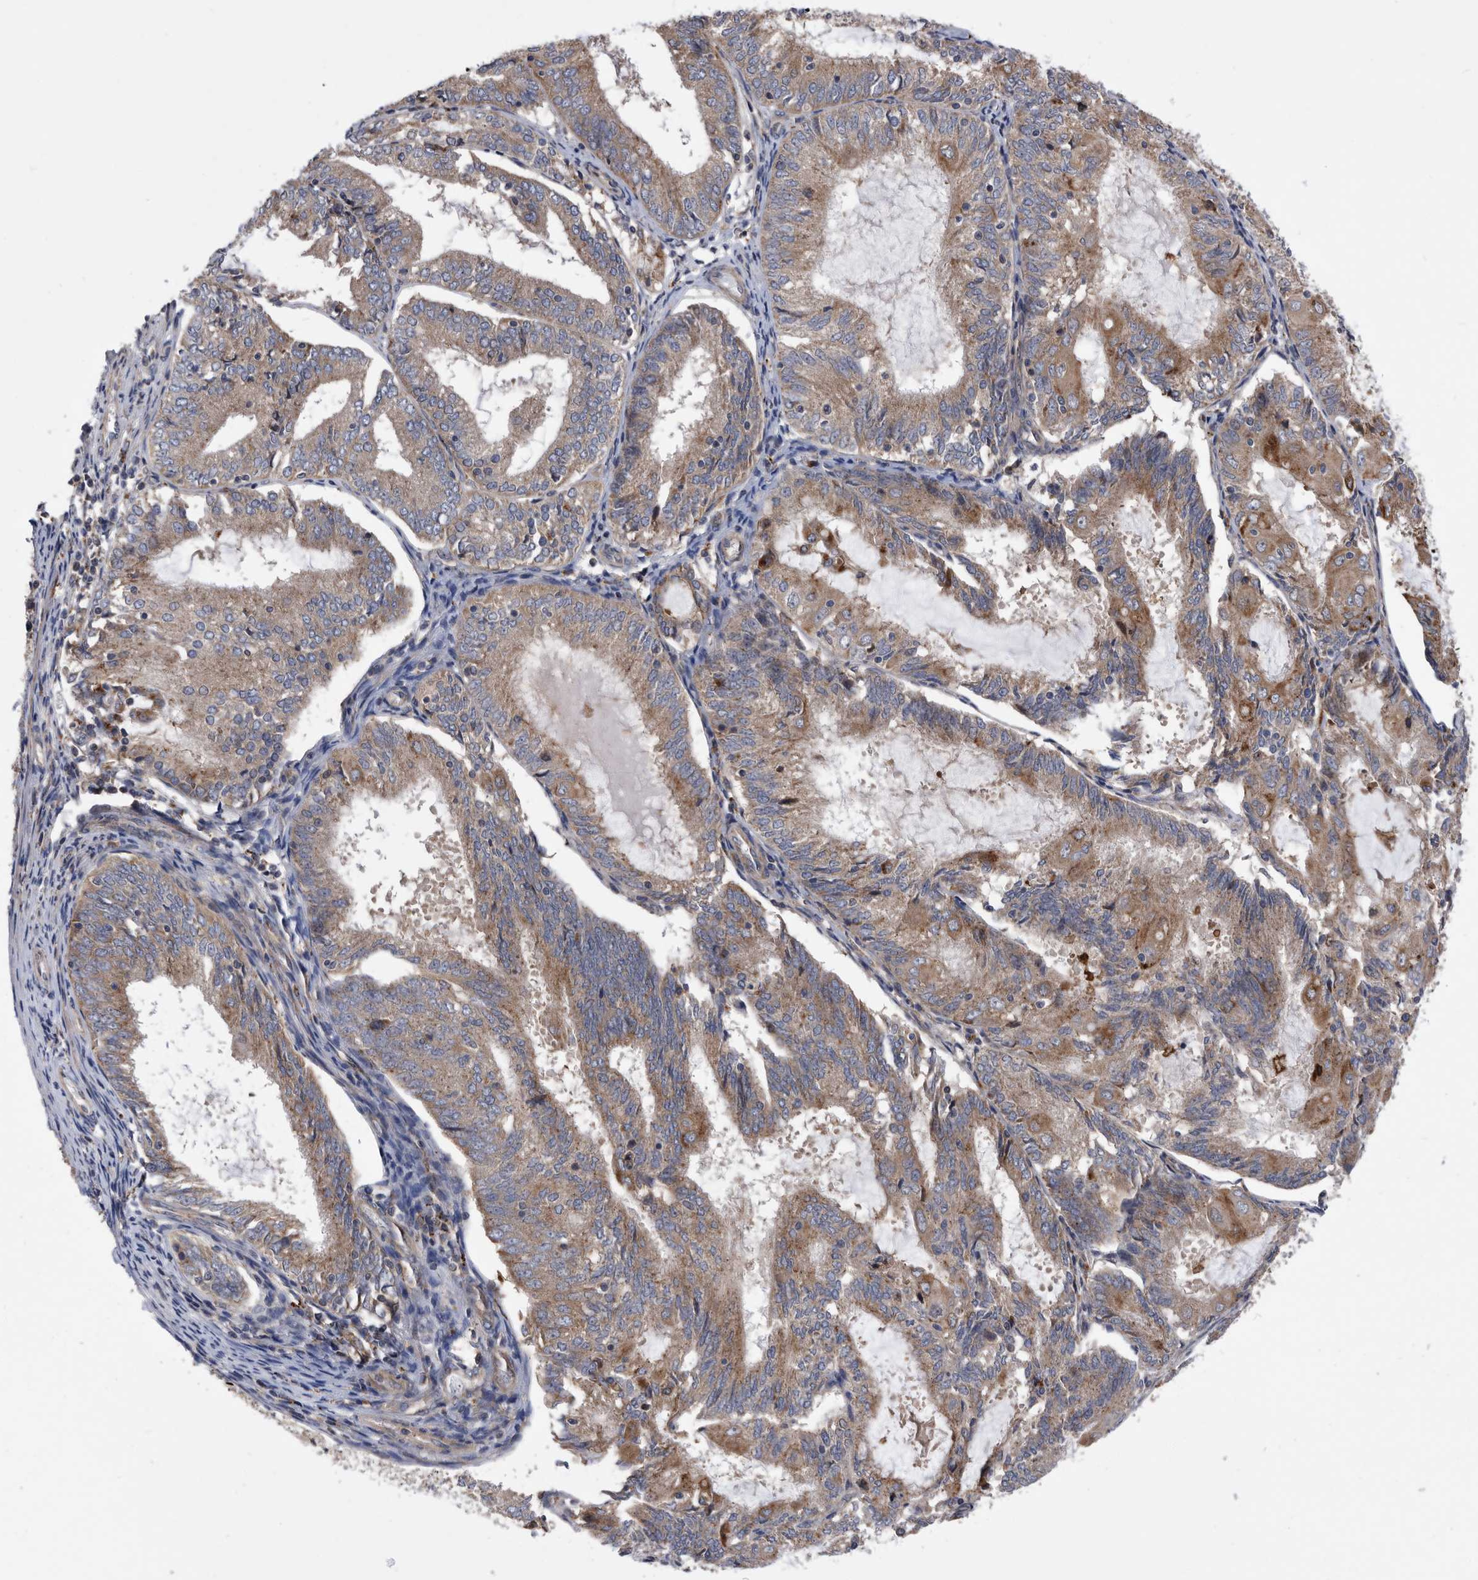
{"staining": {"intensity": "moderate", "quantity": ">75%", "location": "cytoplasmic/membranous"}, "tissue": "endometrial cancer", "cell_type": "Tumor cells", "image_type": "cancer", "snomed": [{"axis": "morphology", "description": "Adenocarcinoma, NOS"}, {"axis": "topography", "description": "Endometrium"}], "caption": "Endometrial cancer tissue reveals moderate cytoplasmic/membranous positivity in about >75% of tumor cells, visualized by immunohistochemistry.", "gene": "BAIAP3", "patient": {"sex": "female", "age": 81}}